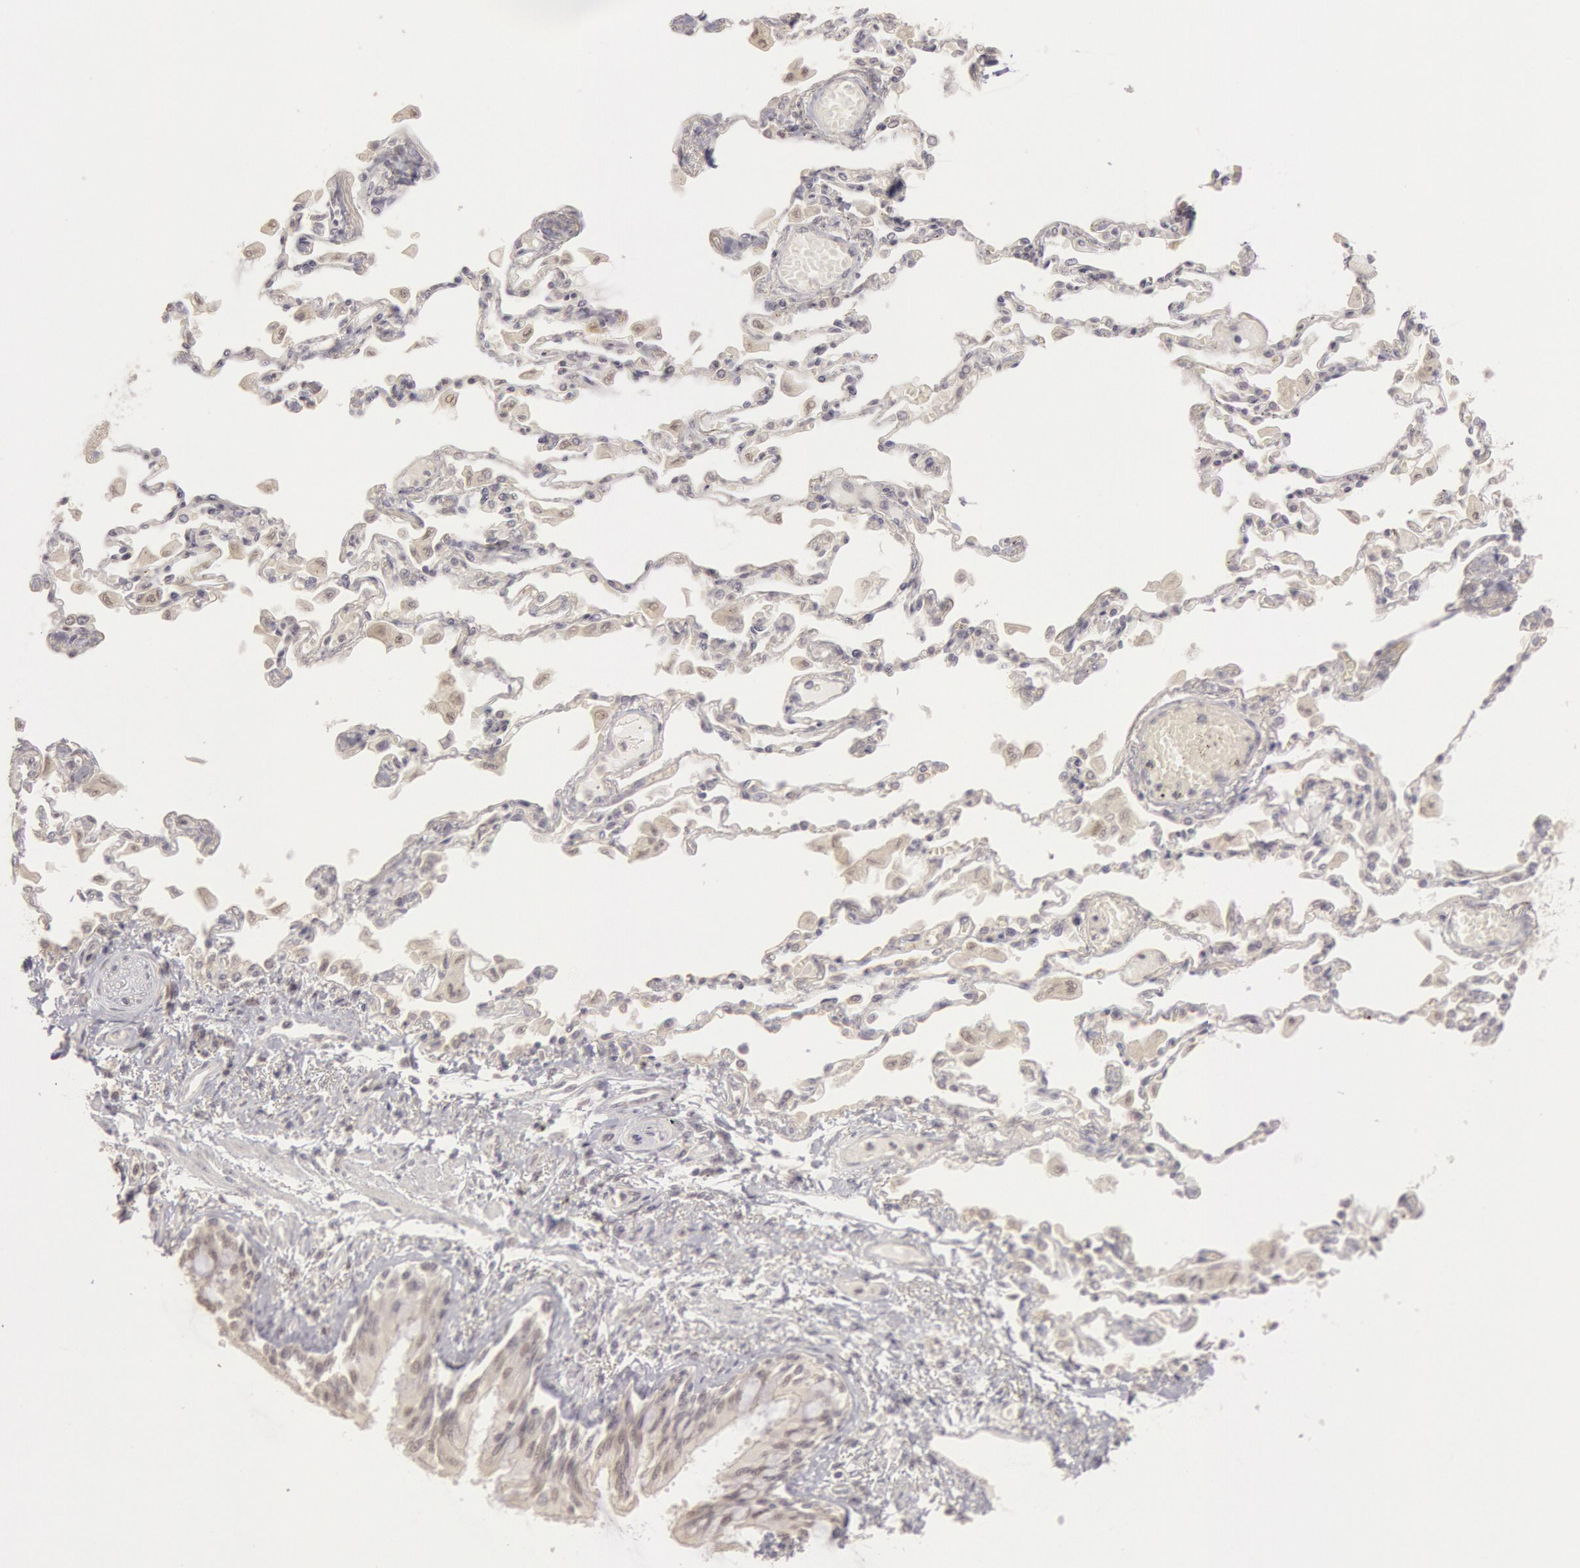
{"staining": {"intensity": "negative", "quantity": "none", "location": "none"}, "tissue": "adipose tissue", "cell_type": "Adipocytes", "image_type": "normal", "snomed": [{"axis": "morphology", "description": "Normal tissue, NOS"}, {"axis": "morphology", "description": "Adenocarcinoma, NOS"}, {"axis": "topography", "description": "Cartilage tissue"}, {"axis": "topography", "description": "Lung"}], "caption": "Unremarkable adipose tissue was stained to show a protein in brown. There is no significant staining in adipocytes.", "gene": "RIMBP3B", "patient": {"sex": "female", "age": 67}}